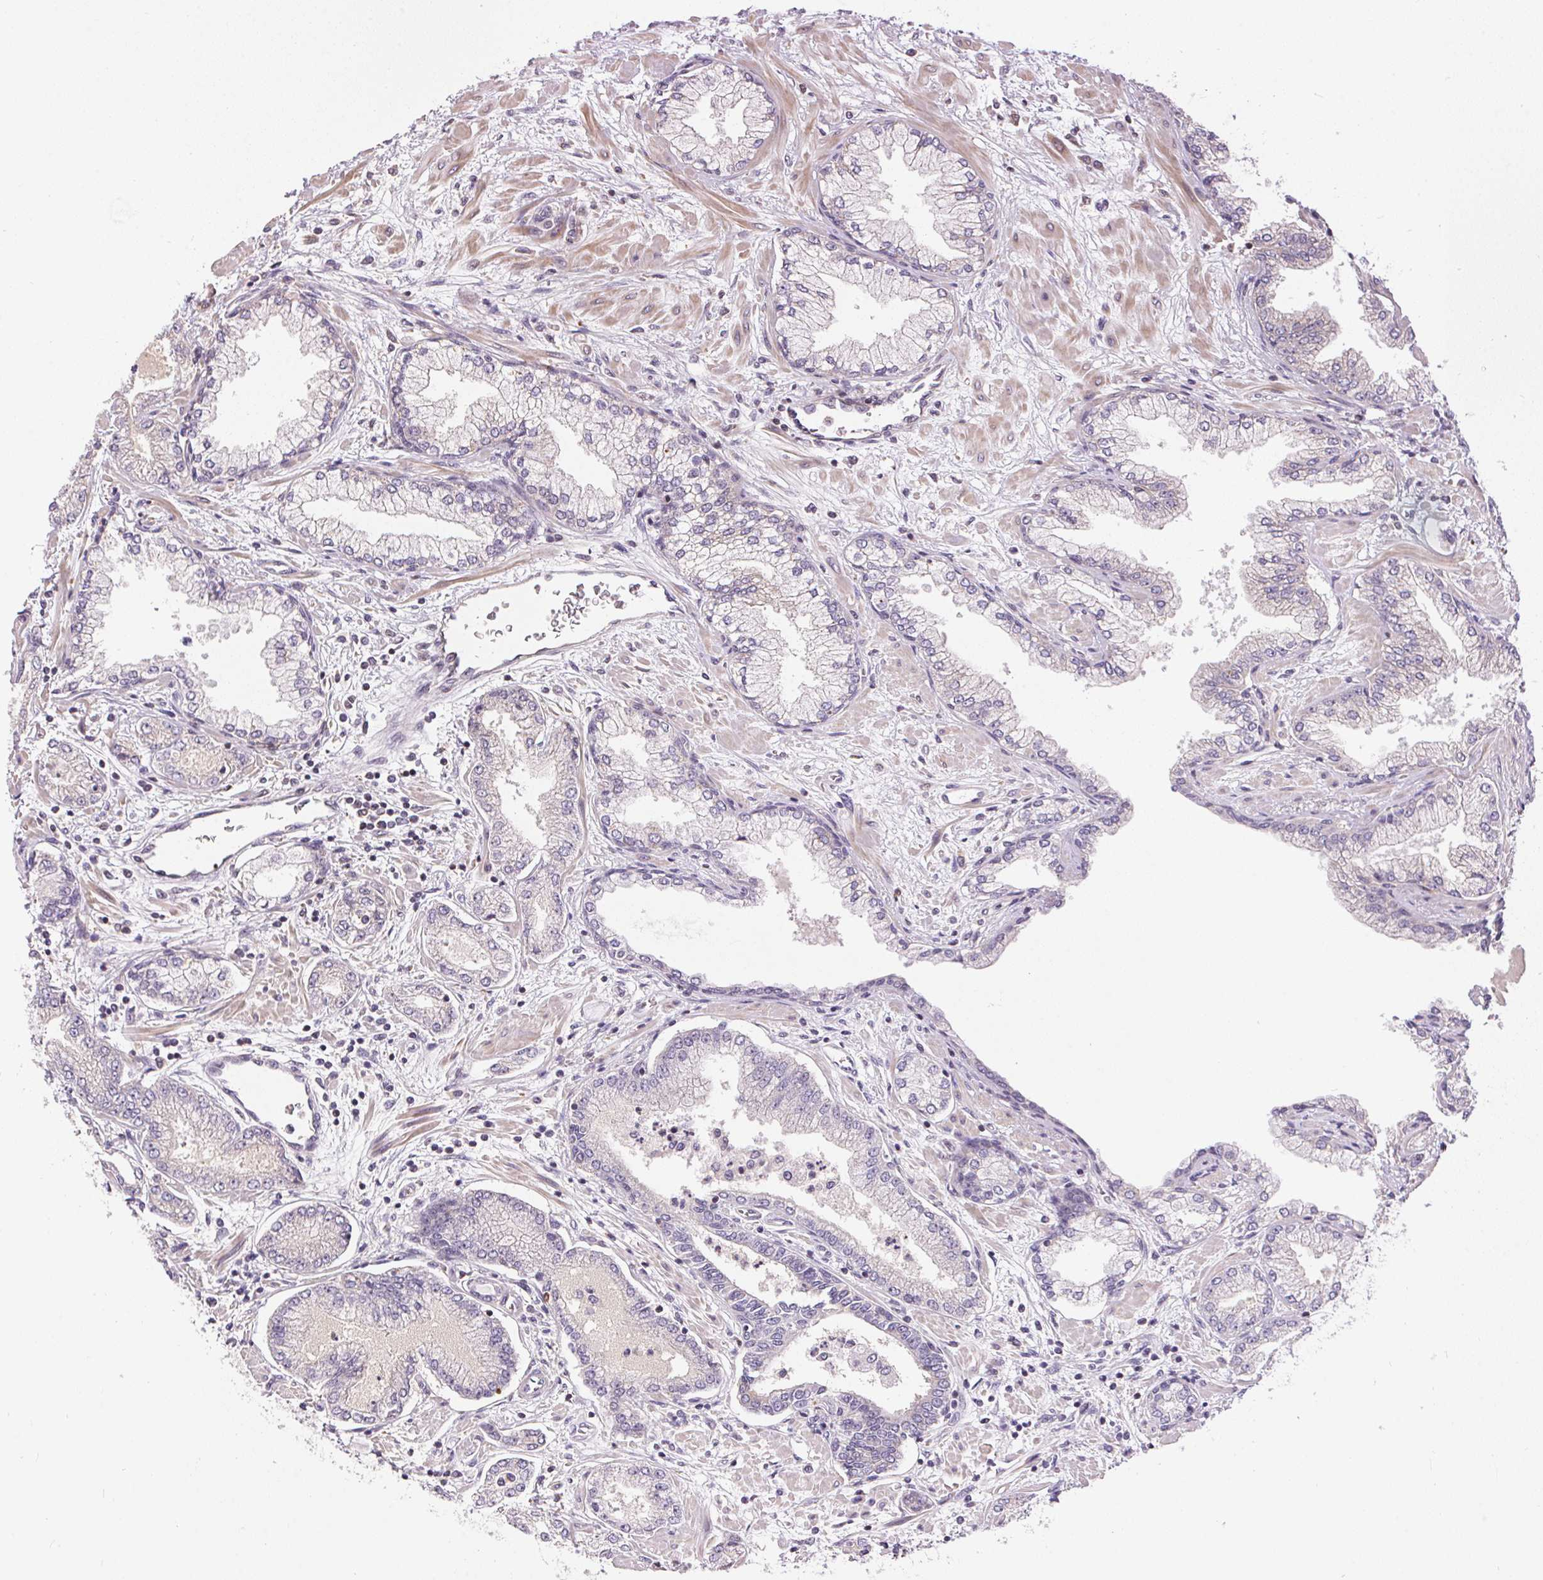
{"staining": {"intensity": "negative", "quantity": "none", "location": "none"}, "tissue": "prostate cancer", "cell_type": "Tumor cells", "image_type": "cancer", "snomed": [{"axis": "morphology", "description": "Adenocarcinoma, Low grade"}, {"axis": "topography", "description": "Prostate"}], "caption": "Immunohistochemistry of human prostate cancer (low-grade adenocarcinoma) exhibits no positivity in tumor cells.", "gene": "UNC13B", "patient": {"sex": "male", "age": 55}}